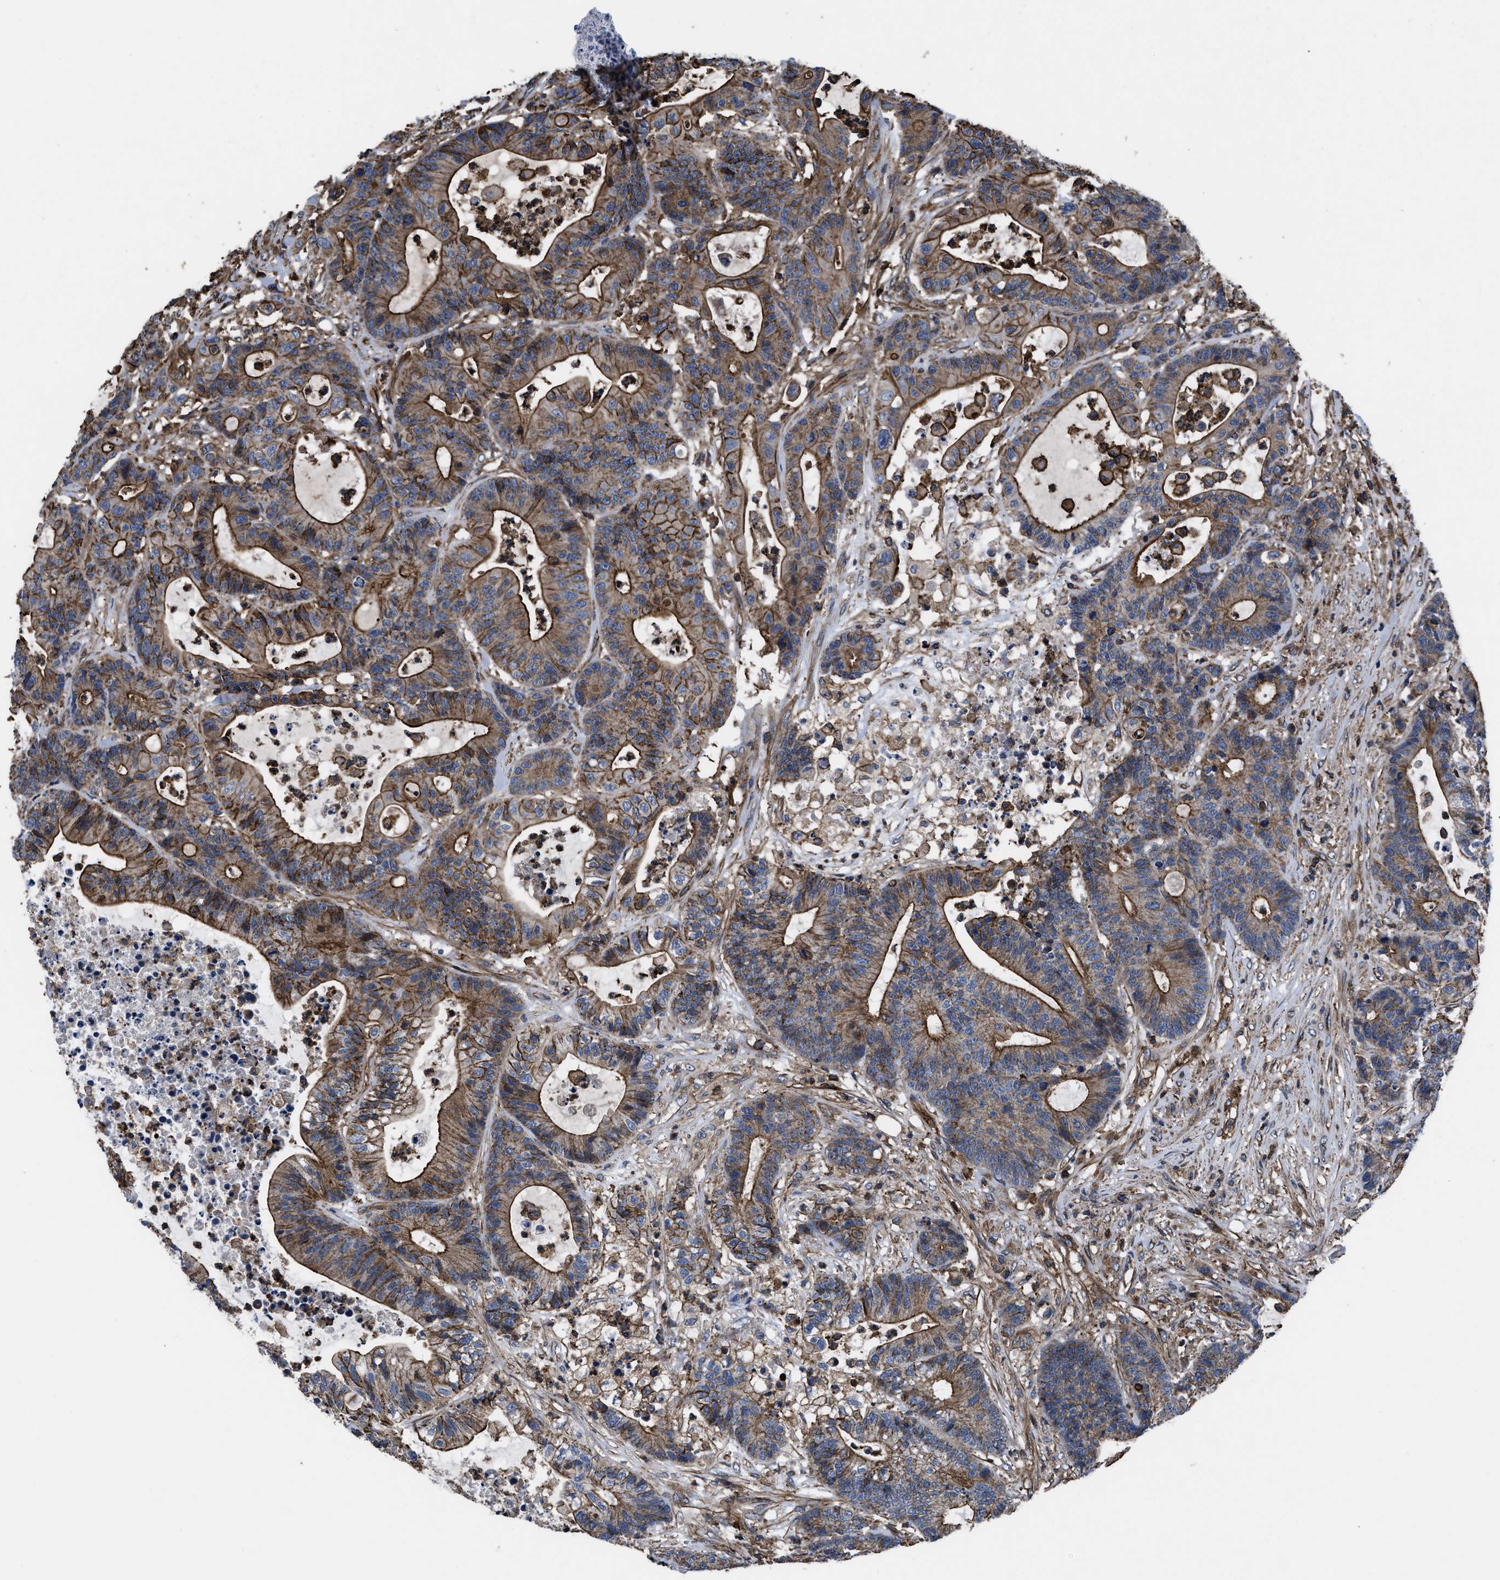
{"staining": {"intensity": "strong", "quantity": ">75%", "location": "cytoplasmic/membranous"}, "tissue": "colorectal cancer", "cell_type": "Tumor cells", "image_type": "cancer", "snomed": [{"axis": "morphology", "description": "Adenocarcinoma, NOS"}, {"axis": "topography", "description": "Colon"}], "caption": "Human colorectal adenocarcinoma stained for a protein (brown) shows strong cytoplasmic/membranous positive staining in approximately >75% of tumor cells.", "gene": "SCUBE2", "patient": {"sex": "female", "age": 84}}